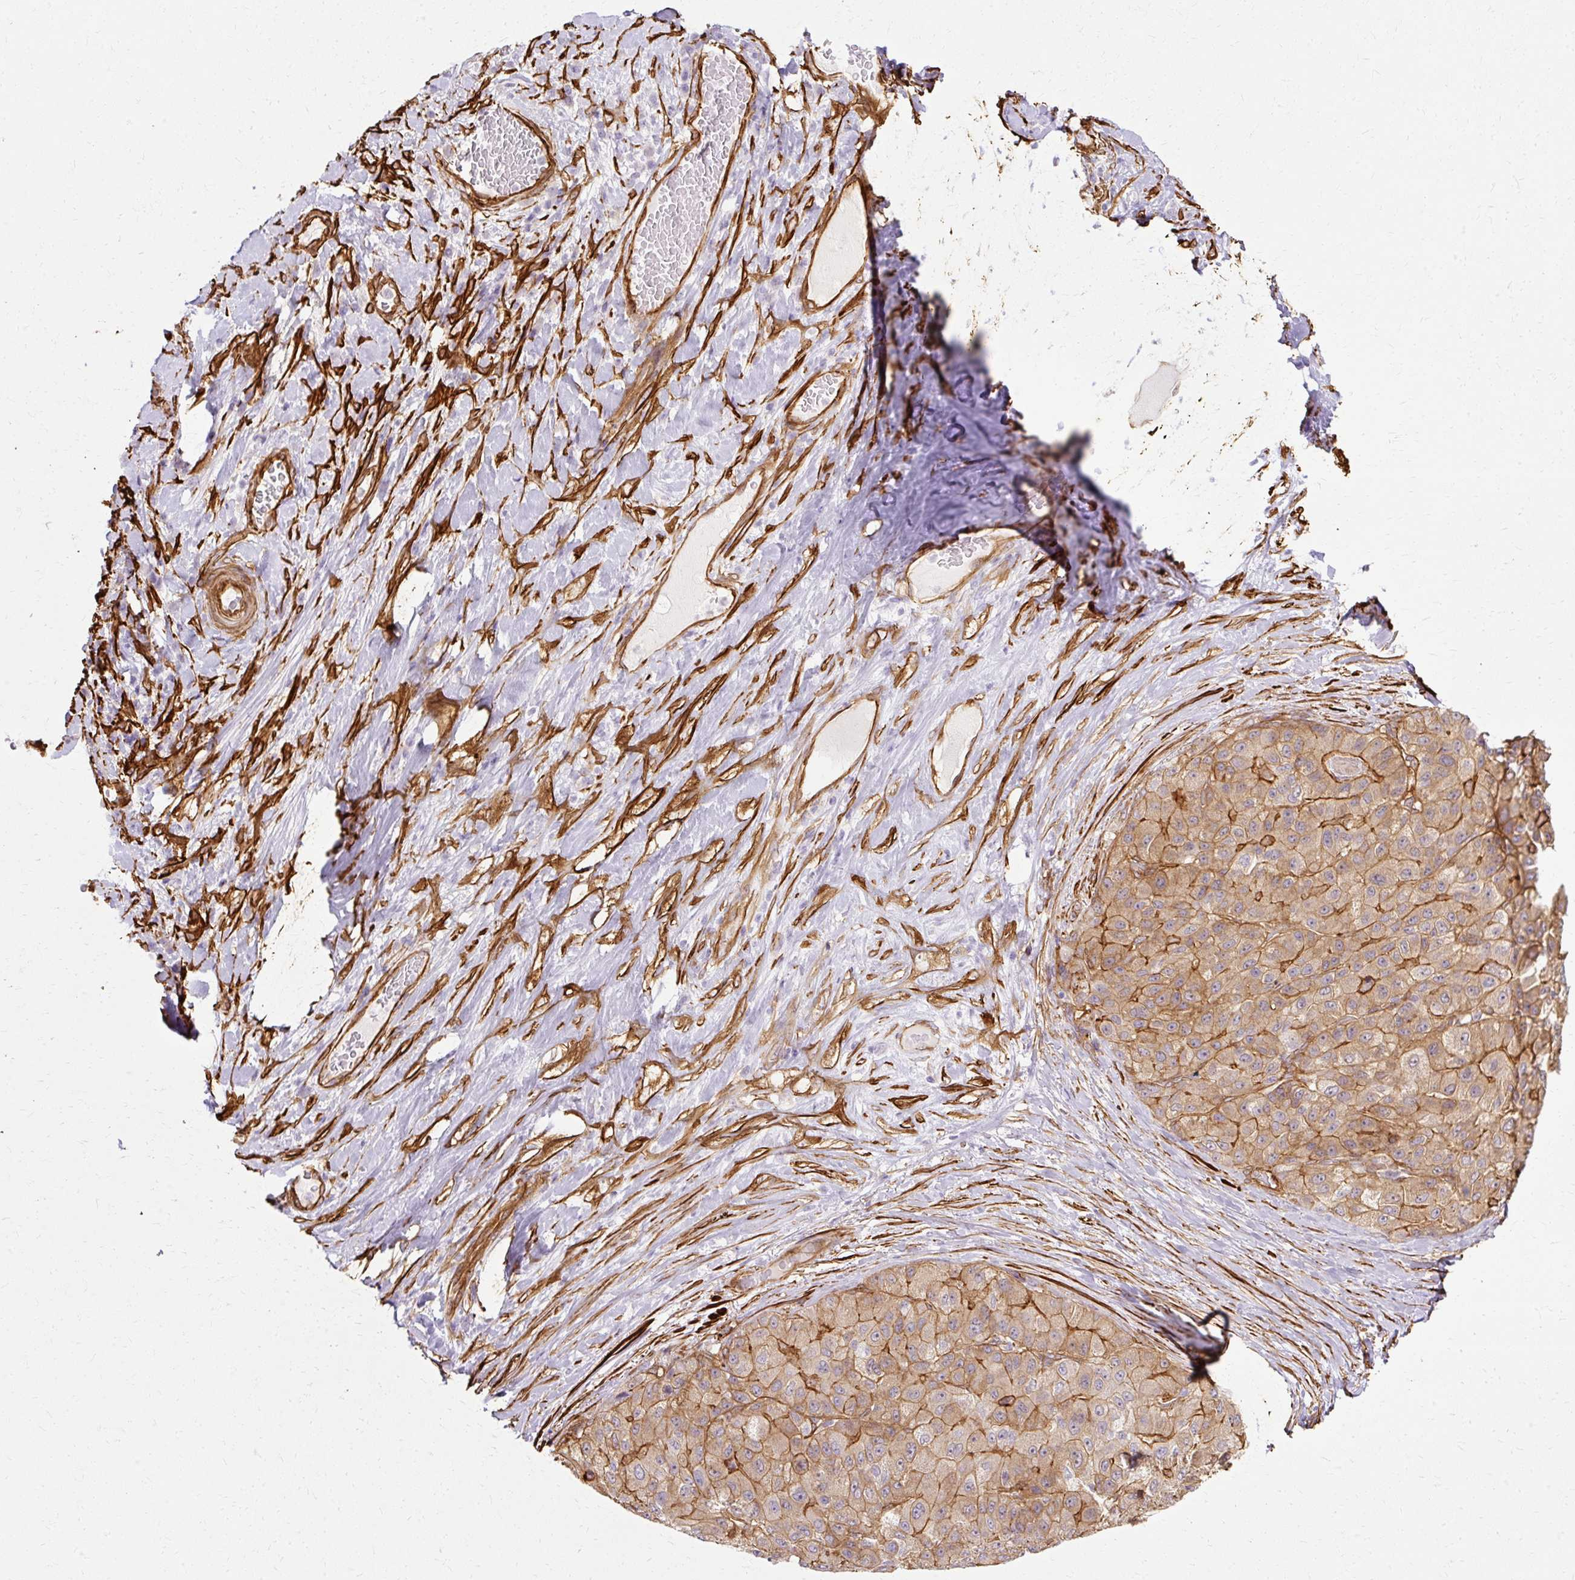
{"staining": {"intensity": "moderate", "quantity": ">75%", "location": "cytoplasmic/membranous"}, "tissue": "liver cancer", "cell_type": "Tumor cells", "image_type": "cancer", "snomed": [{"axis": "morphology", "description": "Carcinoma, Hepatocellular, NOS"}, {"axis": "topography", "description": "Liver"}], "caption": "Tumor cells show medium levels of moderate cytoplasmic/membranous positivity in approximately >75% of cells in liver cancer (hepatocellular carcinoma).", "gene": "CNN3", "patient": {"sex": "male", "age": 80}}